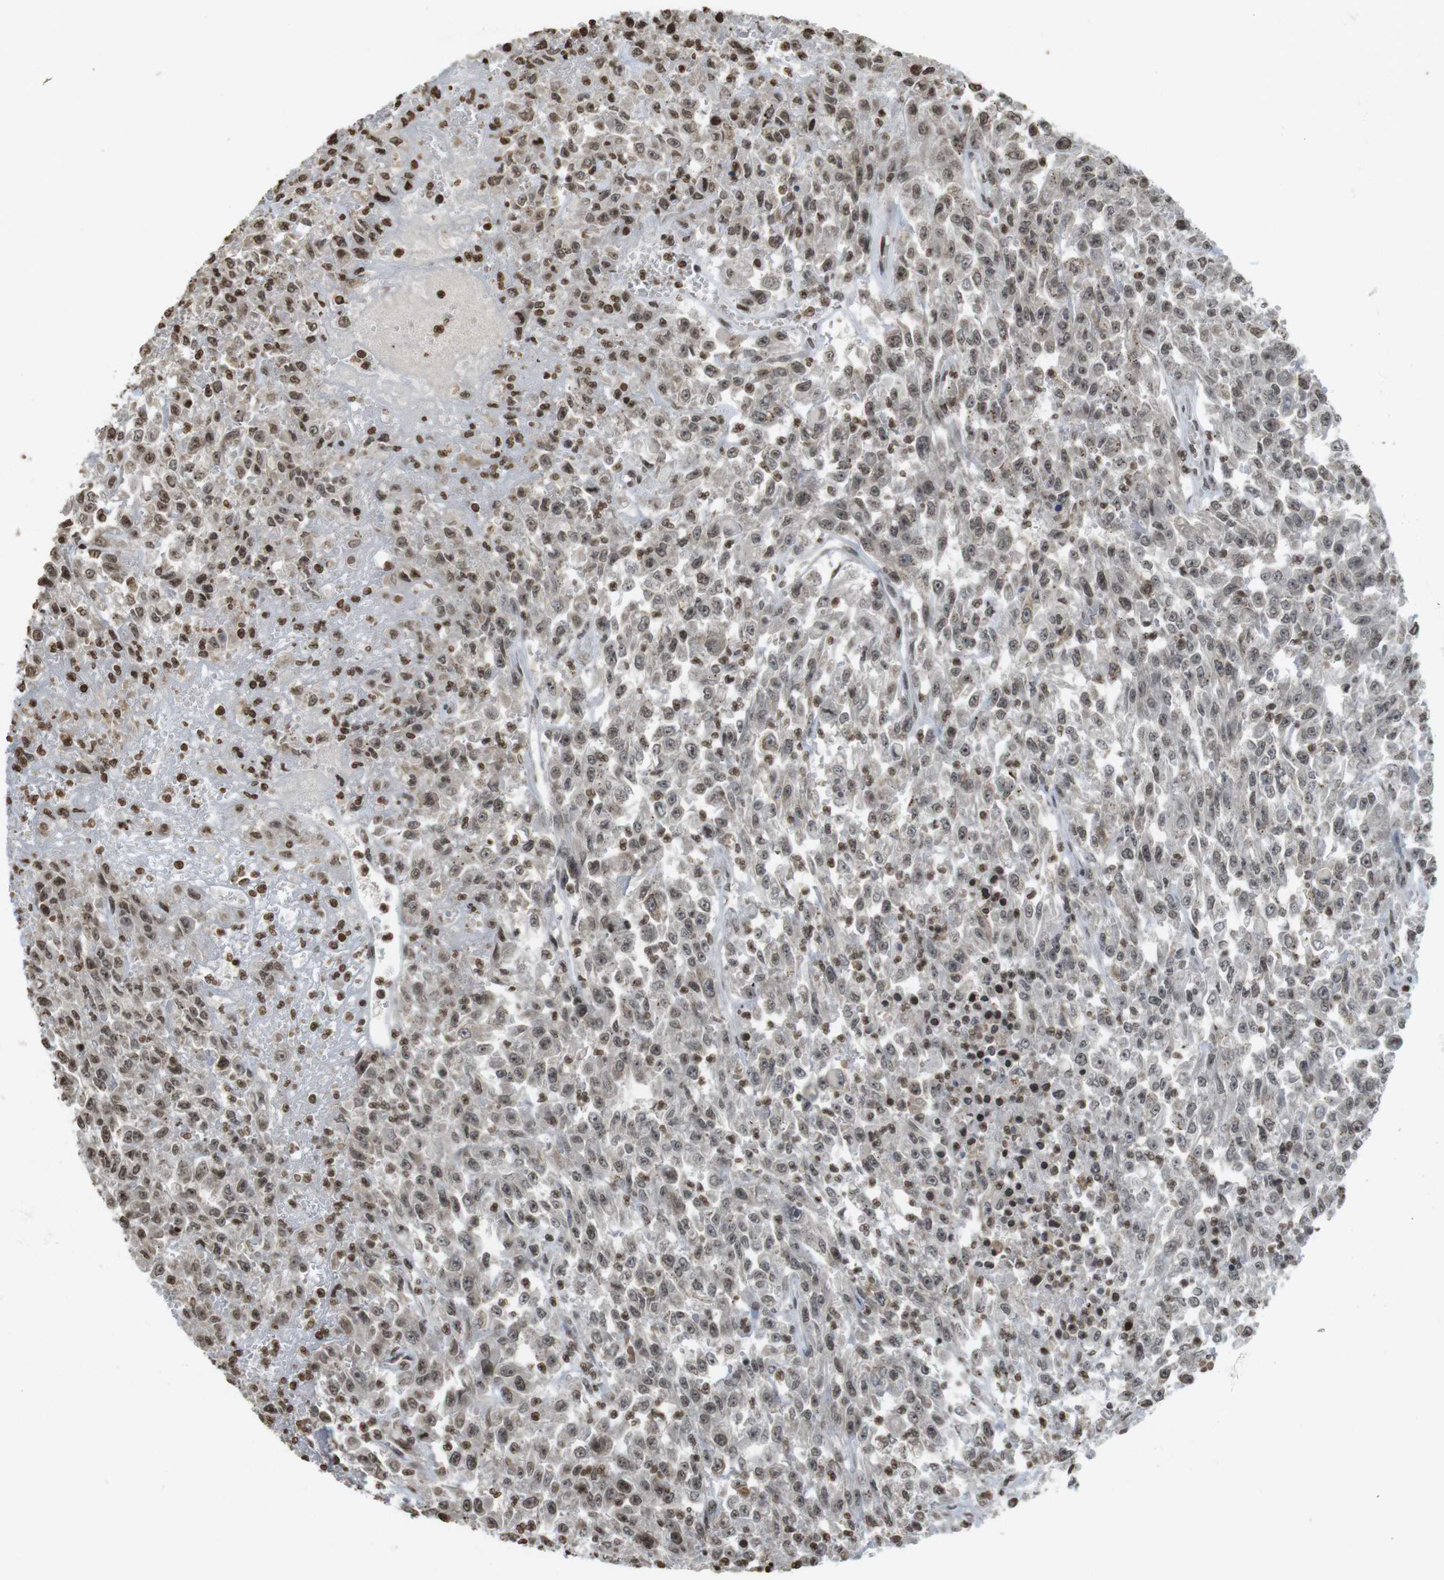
{"staining": {"intensity": "moderate", "quantity": ">75%", "location": "cytoplasmic/membranous,nuclear"}, "tissue": "urothelial cancer", "cell_type": "Tumor cells", "image_type": "cancer", "snomed": [{"axis": "morphology", "description": "Urothelial carcinoma, High grade"}, {"axis": "topography", "description": "Urinary bladder"}], "caption": "Moderate cytoplasmic/membranous and nuclear protein positivity is present in about >75% of tumor cells in urothelial cancer.", "gene": "FOXA3", "patient": {"sex": "male", "age": 46}}